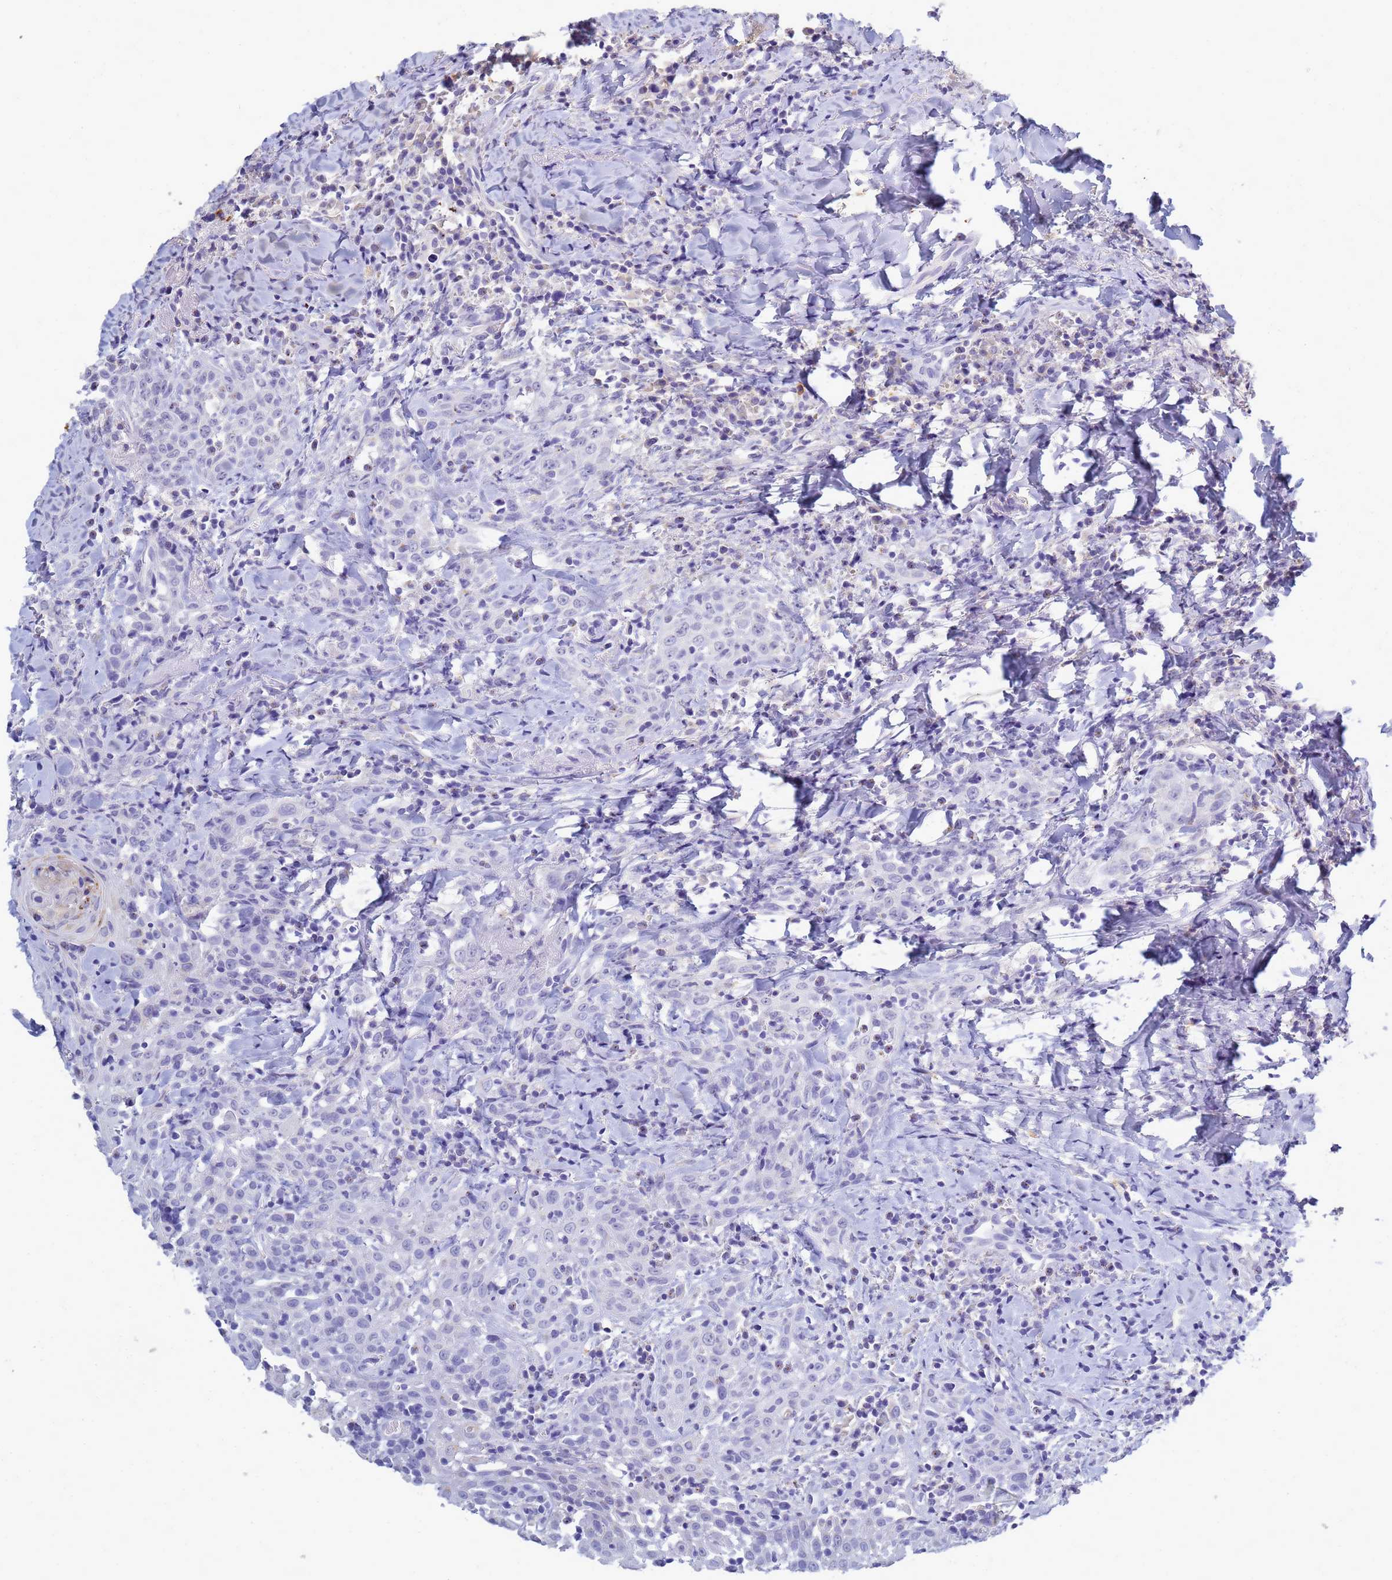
{"staining": {"intensity": "negative", "quantity": "none", "location": "none"}, "tissue": "head and neck cancer", "cell_type": "Tumor cells", "image_type": "cancer", "snomed": [{"axis": "morphology", "description": "Squamous cell carcinoma, NOS"}, {"axis": "topography", "description": "Head-Neck"}], "caption": "IHC histopathology image of head and neck cancer (squamous cell carcinoma) stained for a protein (brown), which displays no expression in tumor cells.", "gene": "B3GNT8", "patient": {"sex": "female", "age": 70}}